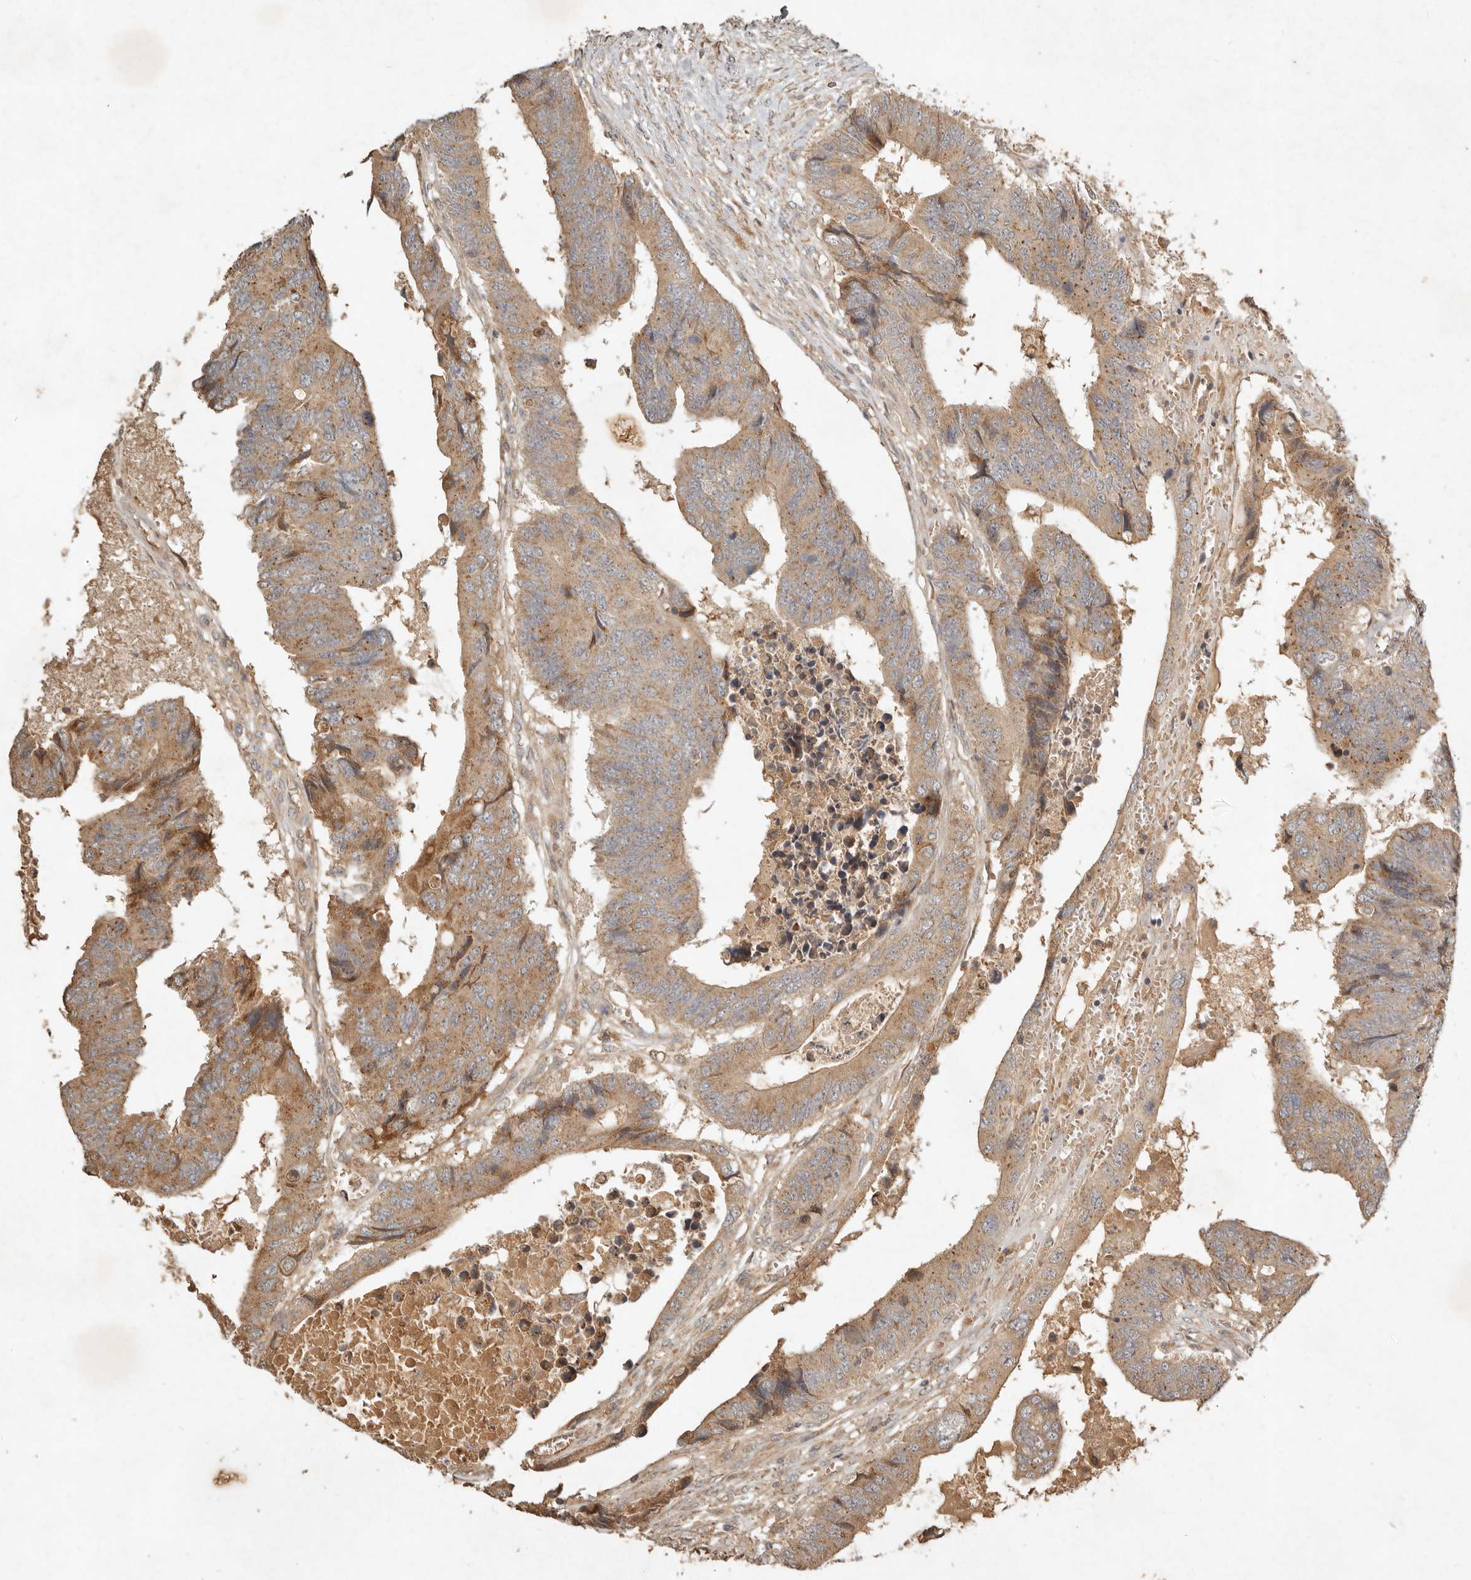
{"staining": {"intensity": "weak", "quantity": ">75%", "location": "cytoplasmic/membranous"}, "tissue": "colorectal cancer", "cell_type": "Tumor cells", "image_type": "cancer", "snomed": [{"axis": "morphology", "description": "Adenocarcinoma, NOS"}, {"axis": "topography", "description": "Rectum"}], "caption": "This image shows IHC staining of colorectal adenocarcinoma, with low weak cytoplasmic/membranous staining in approximately >75% of tumor cells.", "gene": "CLEC4C", "patient": {"sex": "male", "age": 84}}